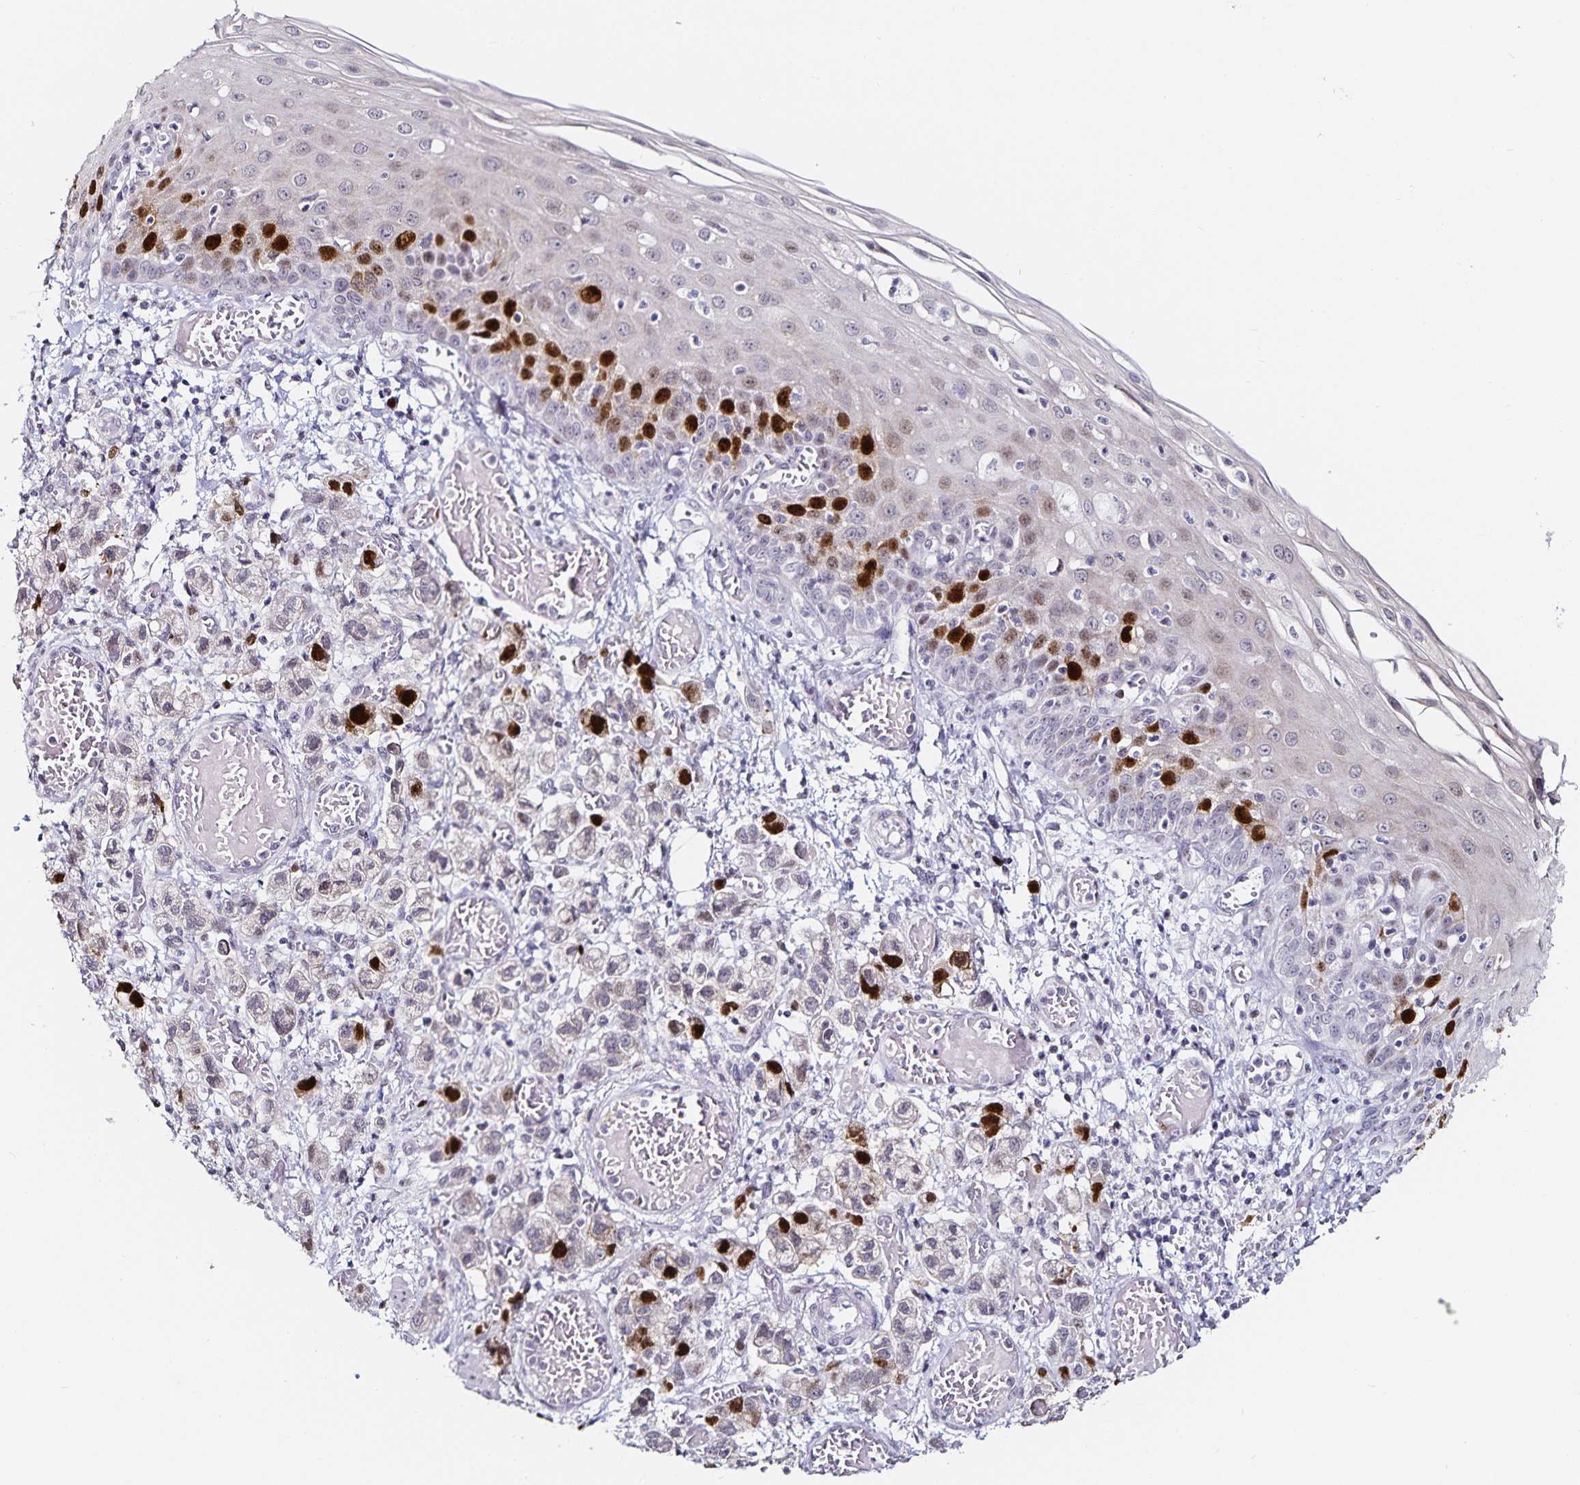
{"staining": {"intensity": "strong", "quantity": "<25%", "location": "nuclear"}, "tissue": "esophagus", "cell_type": "Squamous epithelial cells", "image_type": "normal", "snomed": [{"axis": "morphology", "description": "Normal tissue, NOS"}, {"axis": "morphology", "description": "Adenocarcinoma, NOS"}, {"axis": "topography", "description": "Esophagus"}], "caption": "DAB (3,3'-diaminobenzidine) immunohistochemical staining of normal human esophagus shows strong nuclear protein positivity in approximately <25% of squamous epithelial cells.", "gene": "ANLN", "patient": {"sex": "male", "age": 81}}